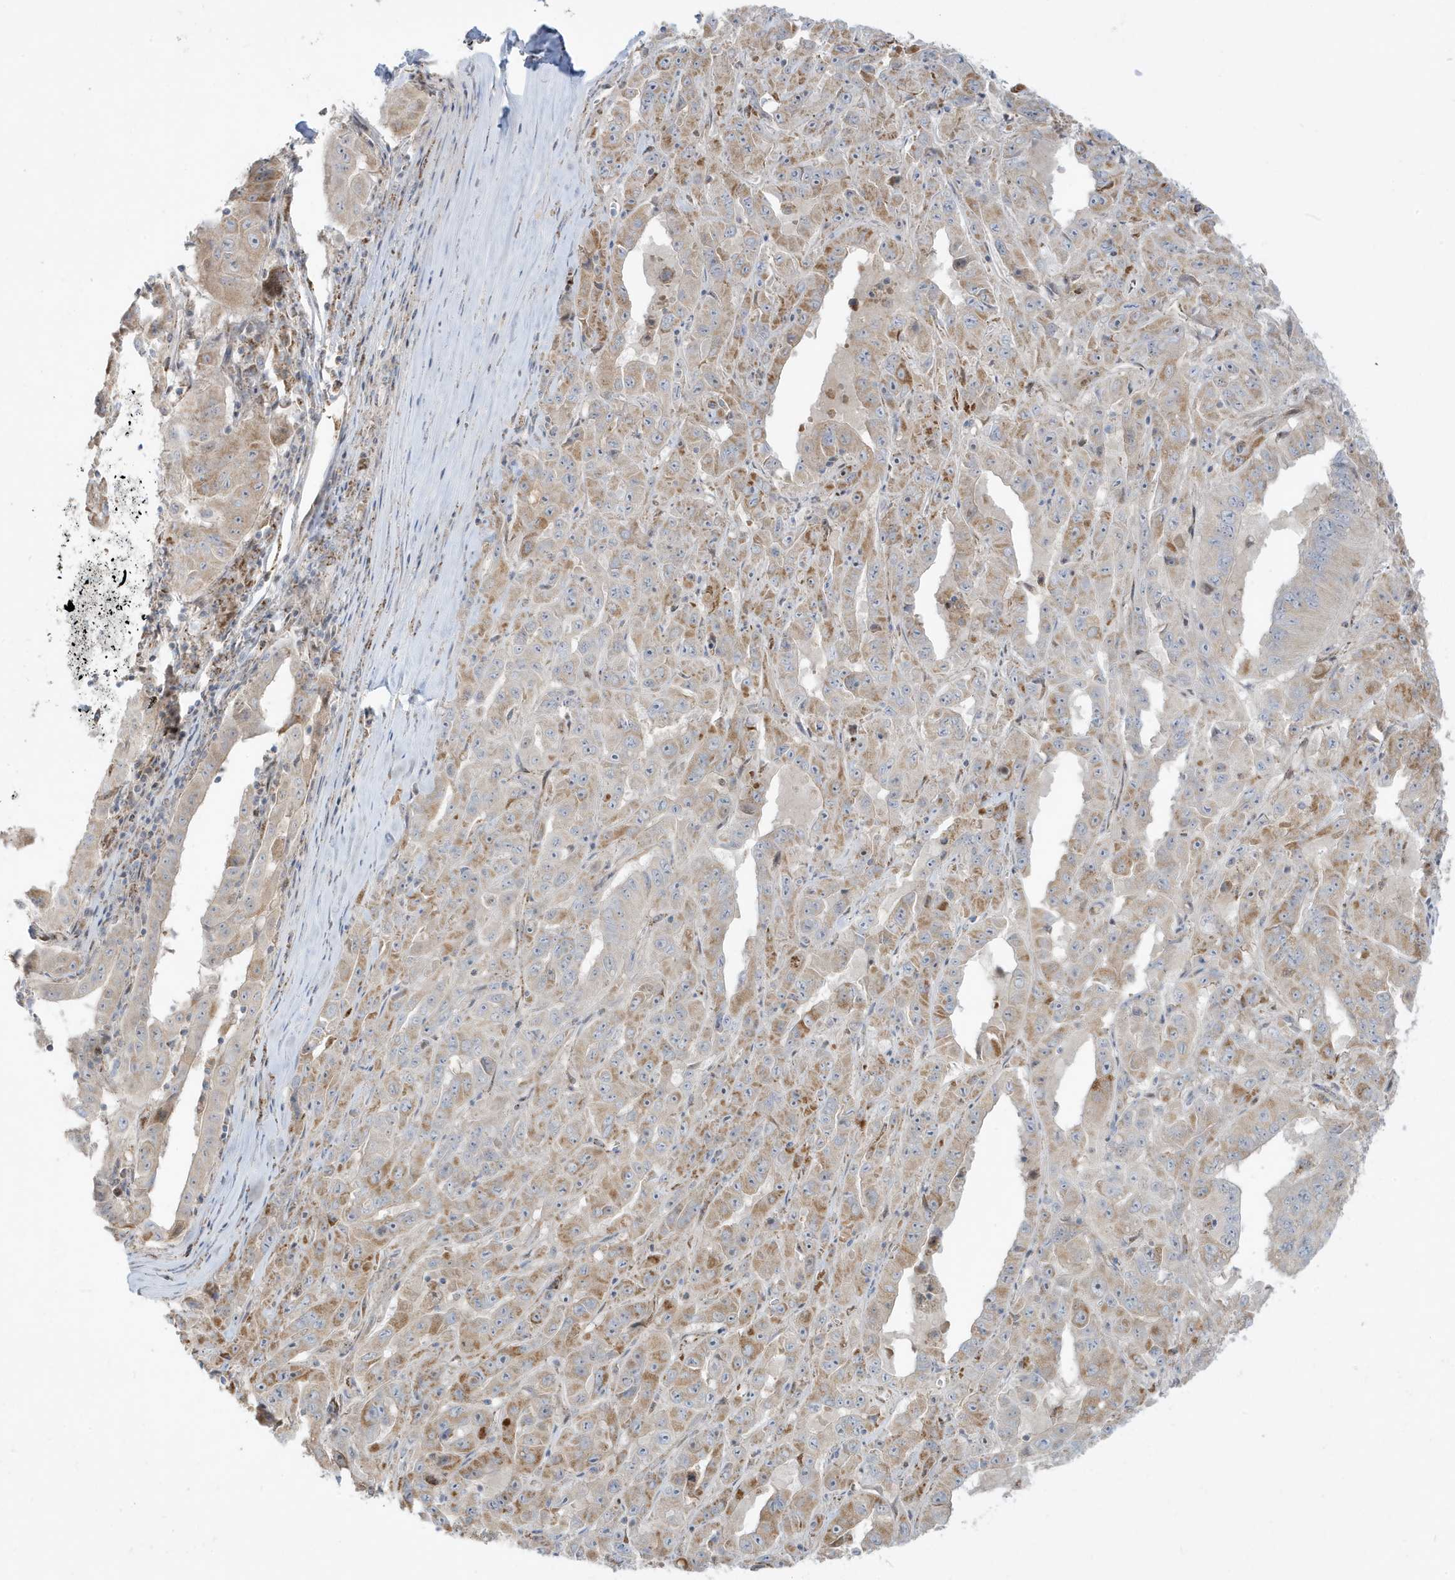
{"staining": {"intensity": "moderate", "quantity": ">75%", "location": "cytoplasmic/membranous"}, "tissue": "pancreatic cancer", "cell_type": "Tumor cells", "image_type": "cancer", "snomed": [{"axis": "morphology", "description": "Adenocarcinoma, NOS"}, {"axis": "topography", "description": "Pancreas"}], "caption": "Pancreatic cancer stained with a brown dye reveals moderate cytoplasmic/membranous positive positivity in approximately >75% of tumor cells.", "gene": "IFT57", "patient": {"sex": "male", "age": 63}}